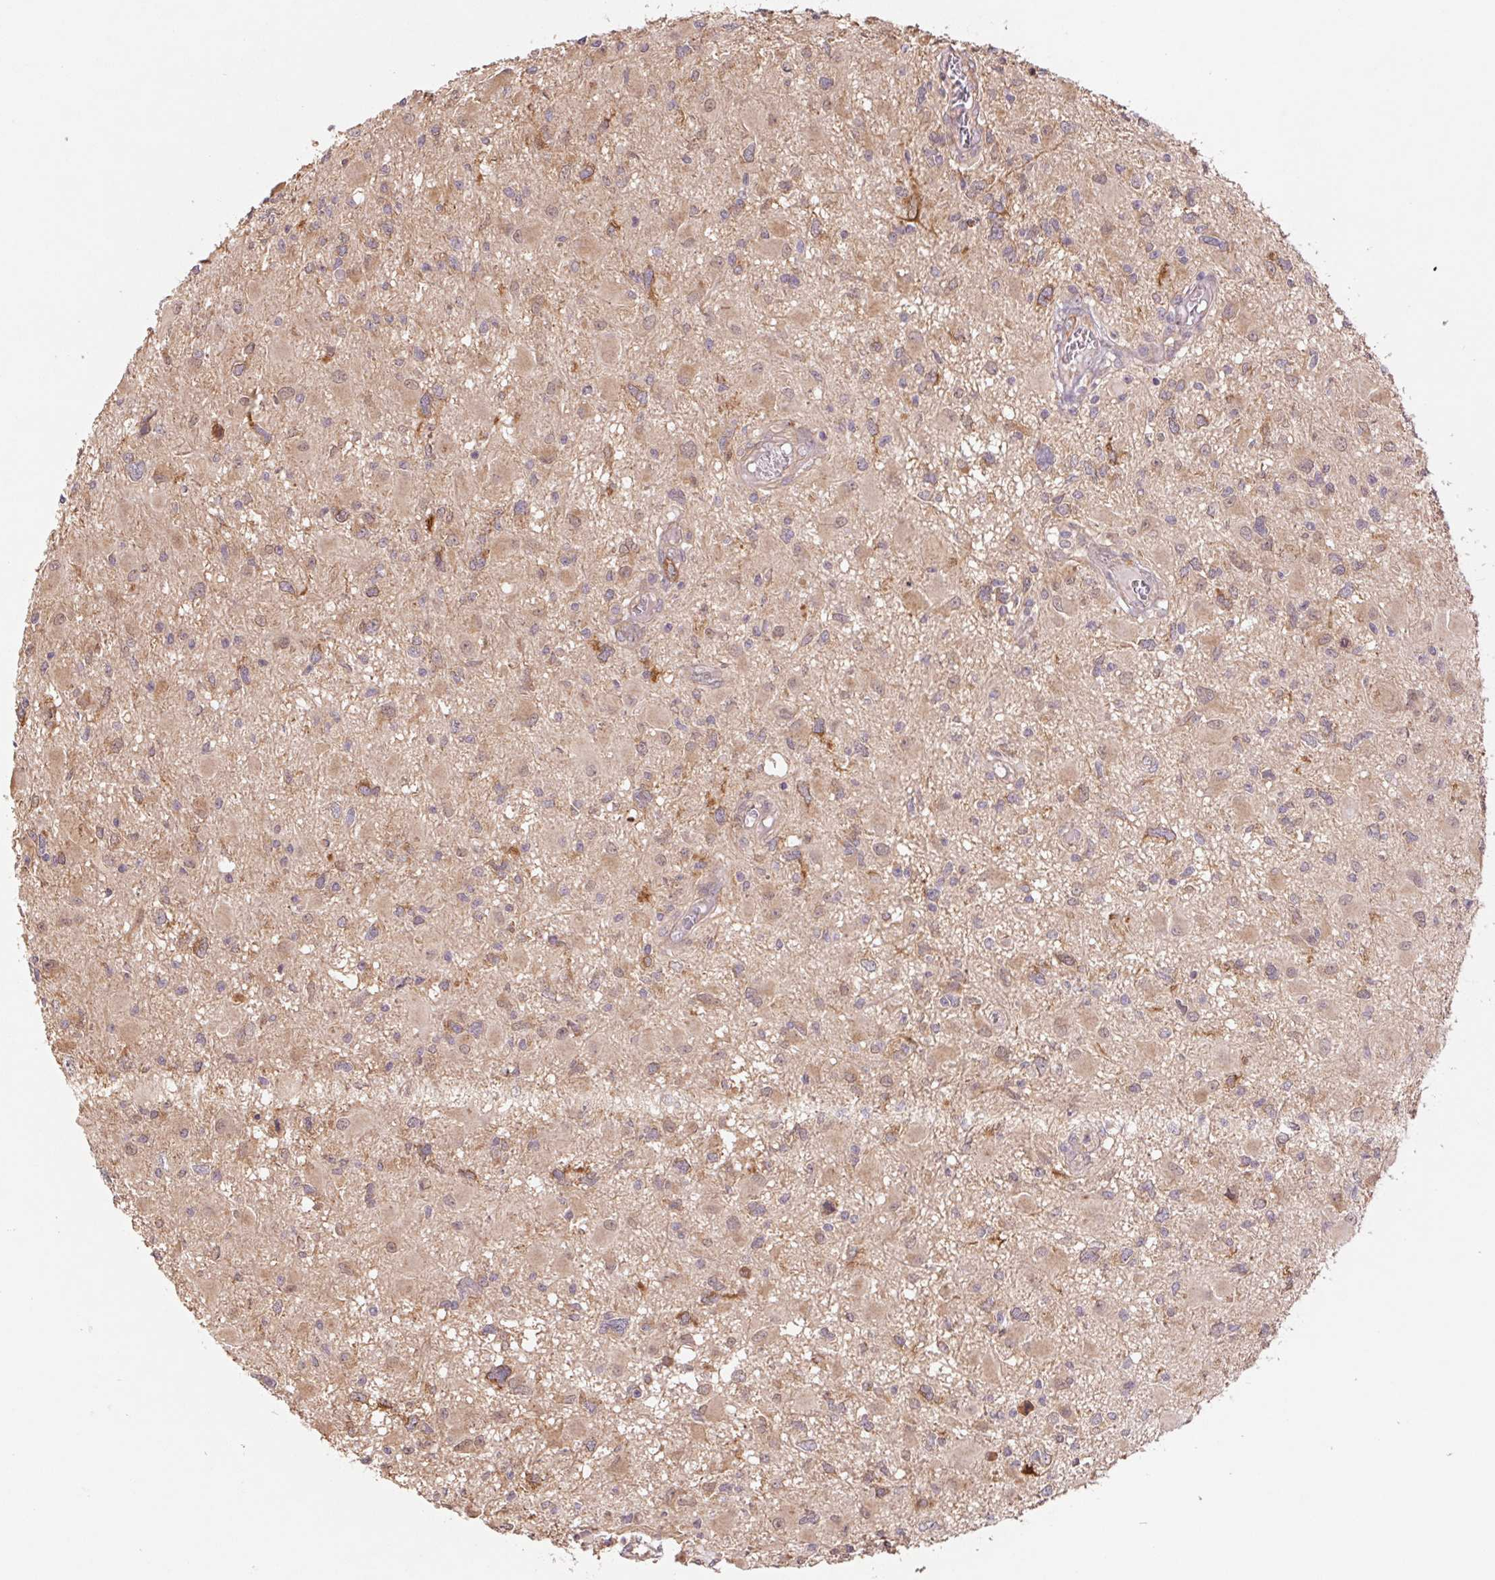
{"staining": {"intensity": "weak", "quantity": "<25%", "location": "cytoplasmic/membranous"}, "tissue": "glioma", "cell_type": "Tumor cells", "image_type": "cancer", "snomed": [{"axis": "morphology", "description": "Glioma, malignant, High grade"}, {"axis": "topography", "description": "Brain"}], "caption": "Malignant high-grade glioma was stained to show a protein in brown. There is no significant expression in tumor cells. Nuclei are stained in blue.", "gene": "RRM1", "patient": {"sex": "male", "age": 54}}